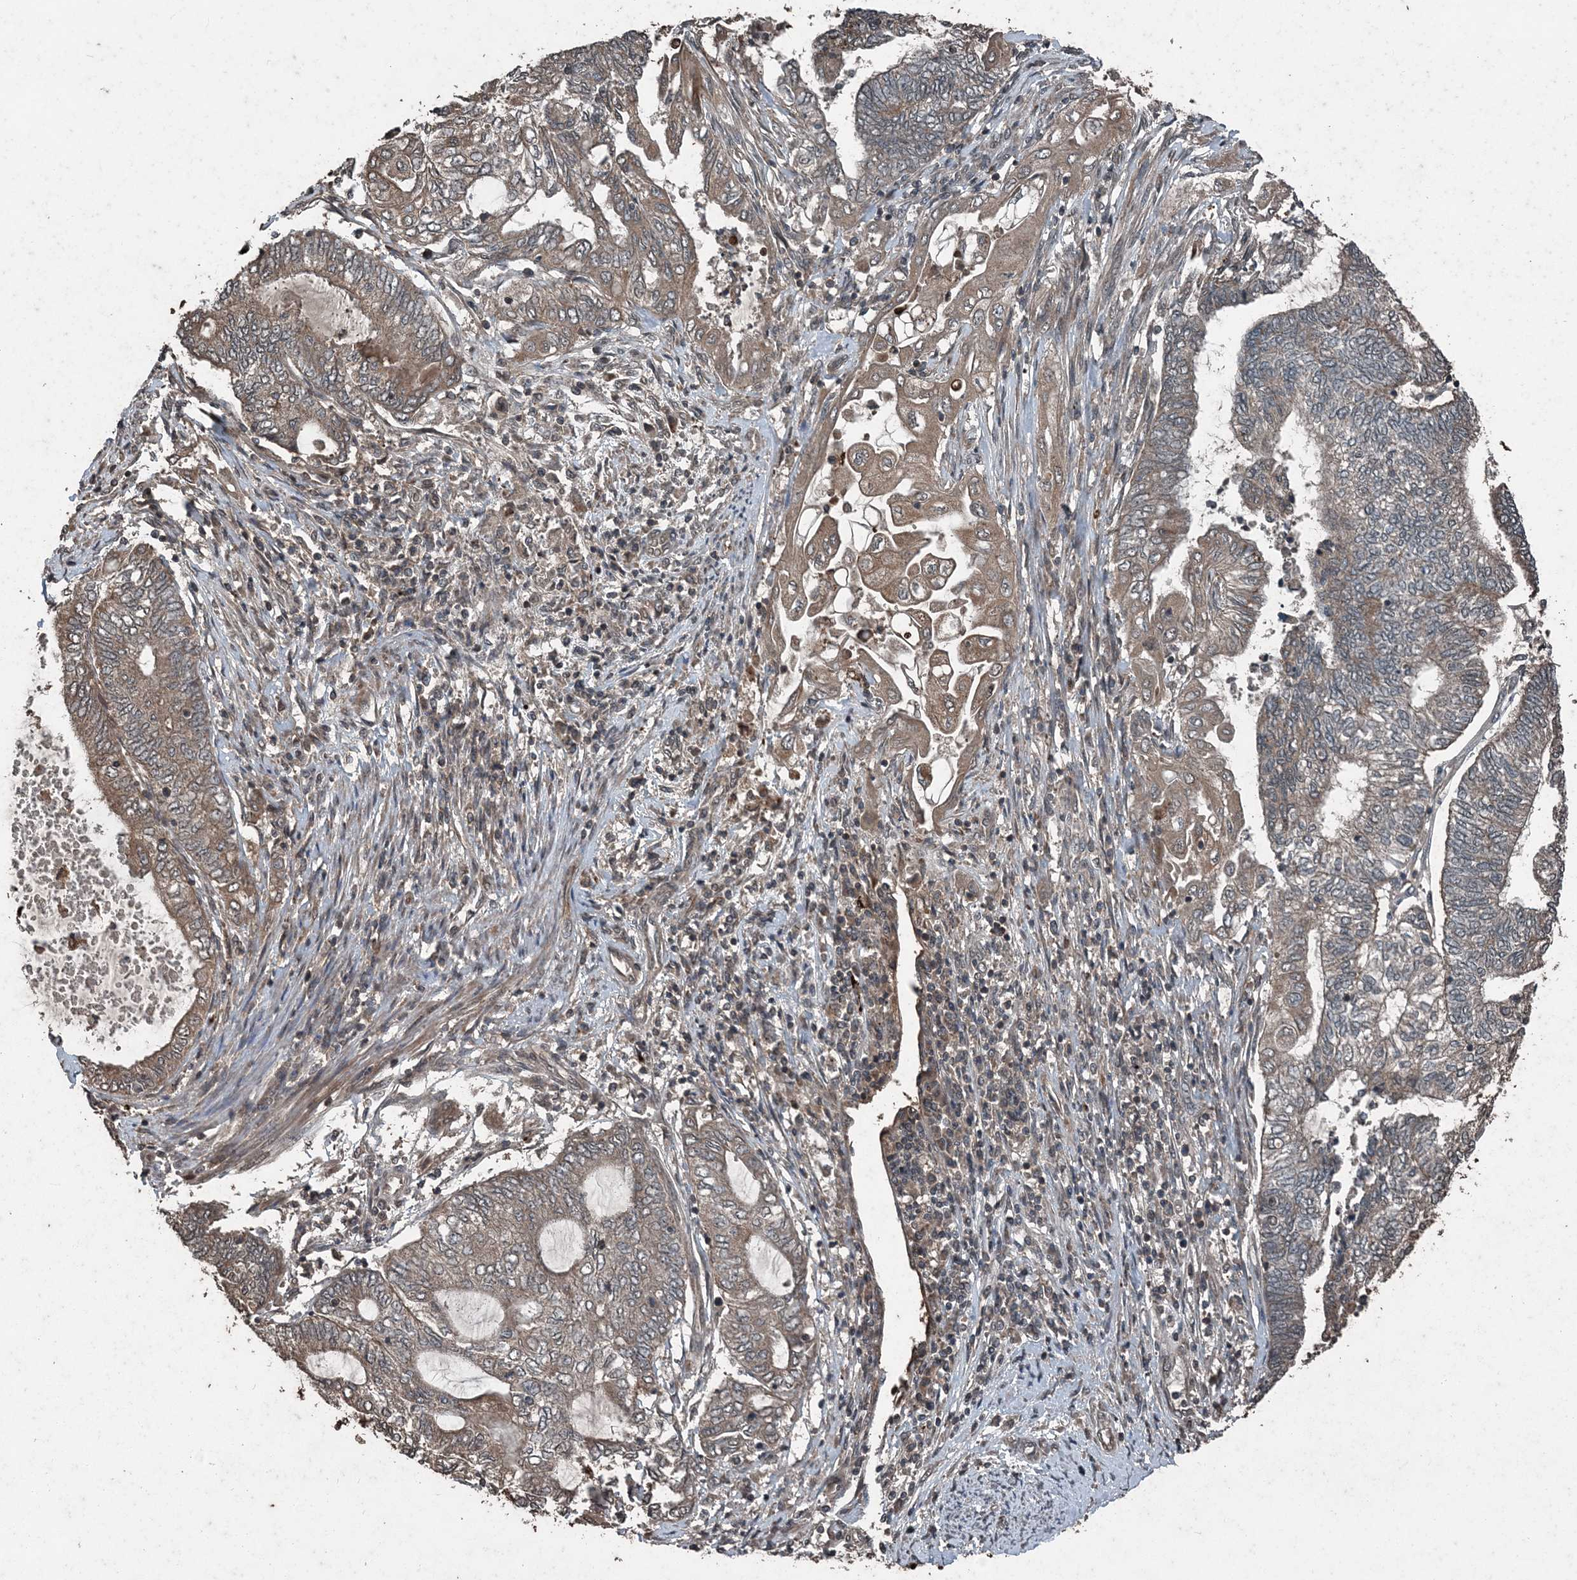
{"staining": {"intensity": "moderate", "quantity": "25%-75%", "location": "cytoplasmic/membranous"}, "tissue": "endometrial cancer", "cell_type": "Tumor cells", "image_type": "cancer", "snomed": [{"axis": "morphology", "description": "Adenocarcinoma, NOS"}, {"axis": "topography", "description": "Uterus"}, {"axis": "topography", "description": "Endometrium"}], "caption": "IHC (DAB (3,3'-diaminobenzidine)) staining of human endometrial cancer (adenocarcinoma) displays moderate cytoplasmic/membranous protein positivity in approximately 25%-75% of tumor cells.", "gene": "CFL1", "patient": {"sex": "female", "age": 70}}